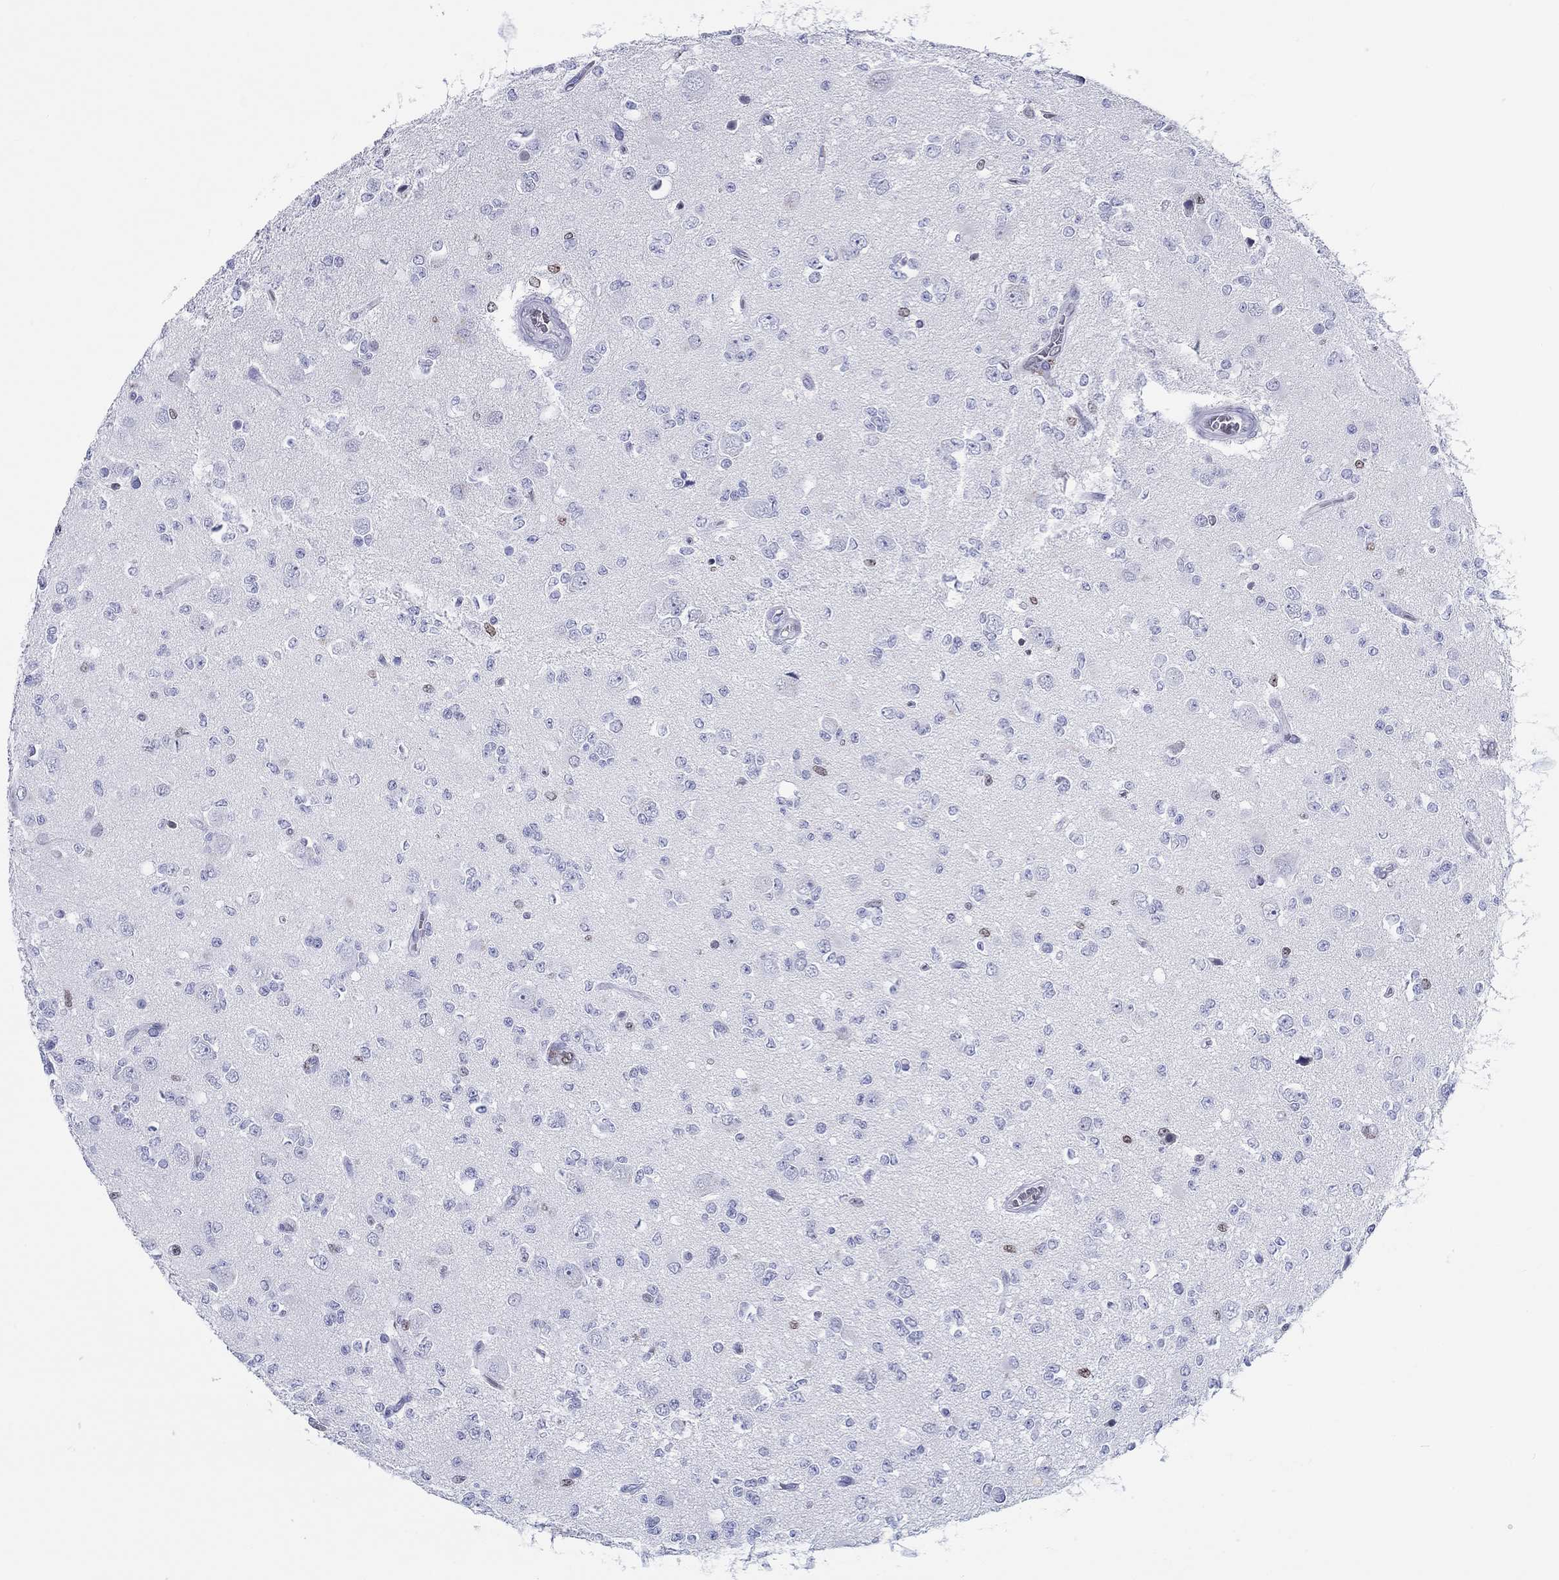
{"staining": {"intensity": "negative", "quantity": "none", "location": "none"}, "tissue": "glioma", "cell_type": "Tumor cells", "image_type": "cancer", "snomed": [{"axis": "morphology", "description": "Glioma, malignant, Low grade"}, {"axis": "topography", "description": "Brain"}], "caption": "DAB immunohistochemical staining of glioma displays no significant positivity in tumor cells.", "gene": "H1-1", "patient": {"sex": "female", "age": 45}}